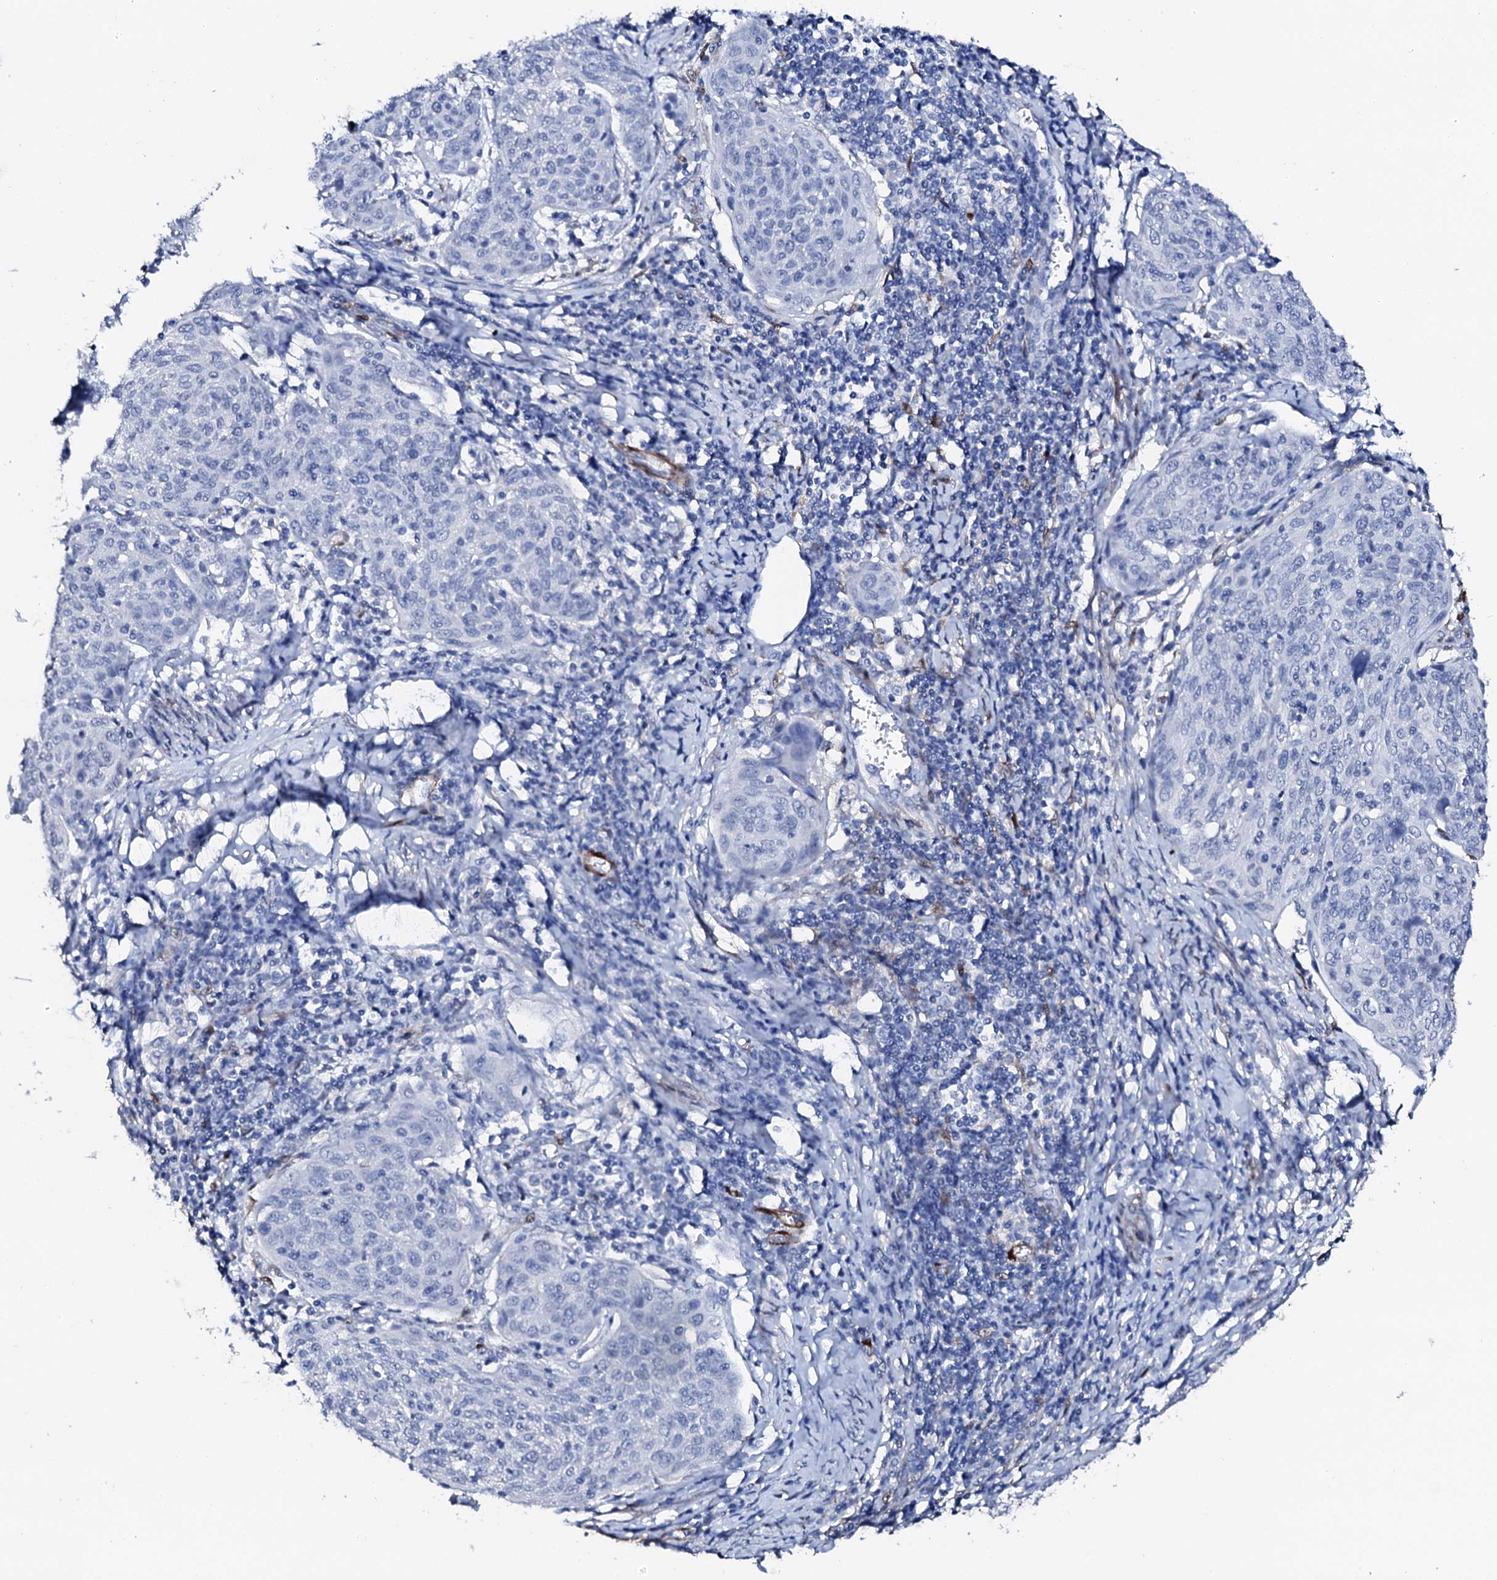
{"staining": {"intensity": "negative", "quantity": "none", "location": "none"}, "tissue": "cervical cancer", "cell_type": "Tumor cells", "image_type": "cancer", "snomed": [{"axis": "morphology", "description": "Squamous cell carcinoma, NOS"}, {"axis": "topography", "description": "Cervix"}], "caption": "Image shows no protein staining in tumor cells of squamous cell carcinoma (cervical) tissue.", "gene": "NRIP2", "patient": {"sex": "female", "age": 67}}